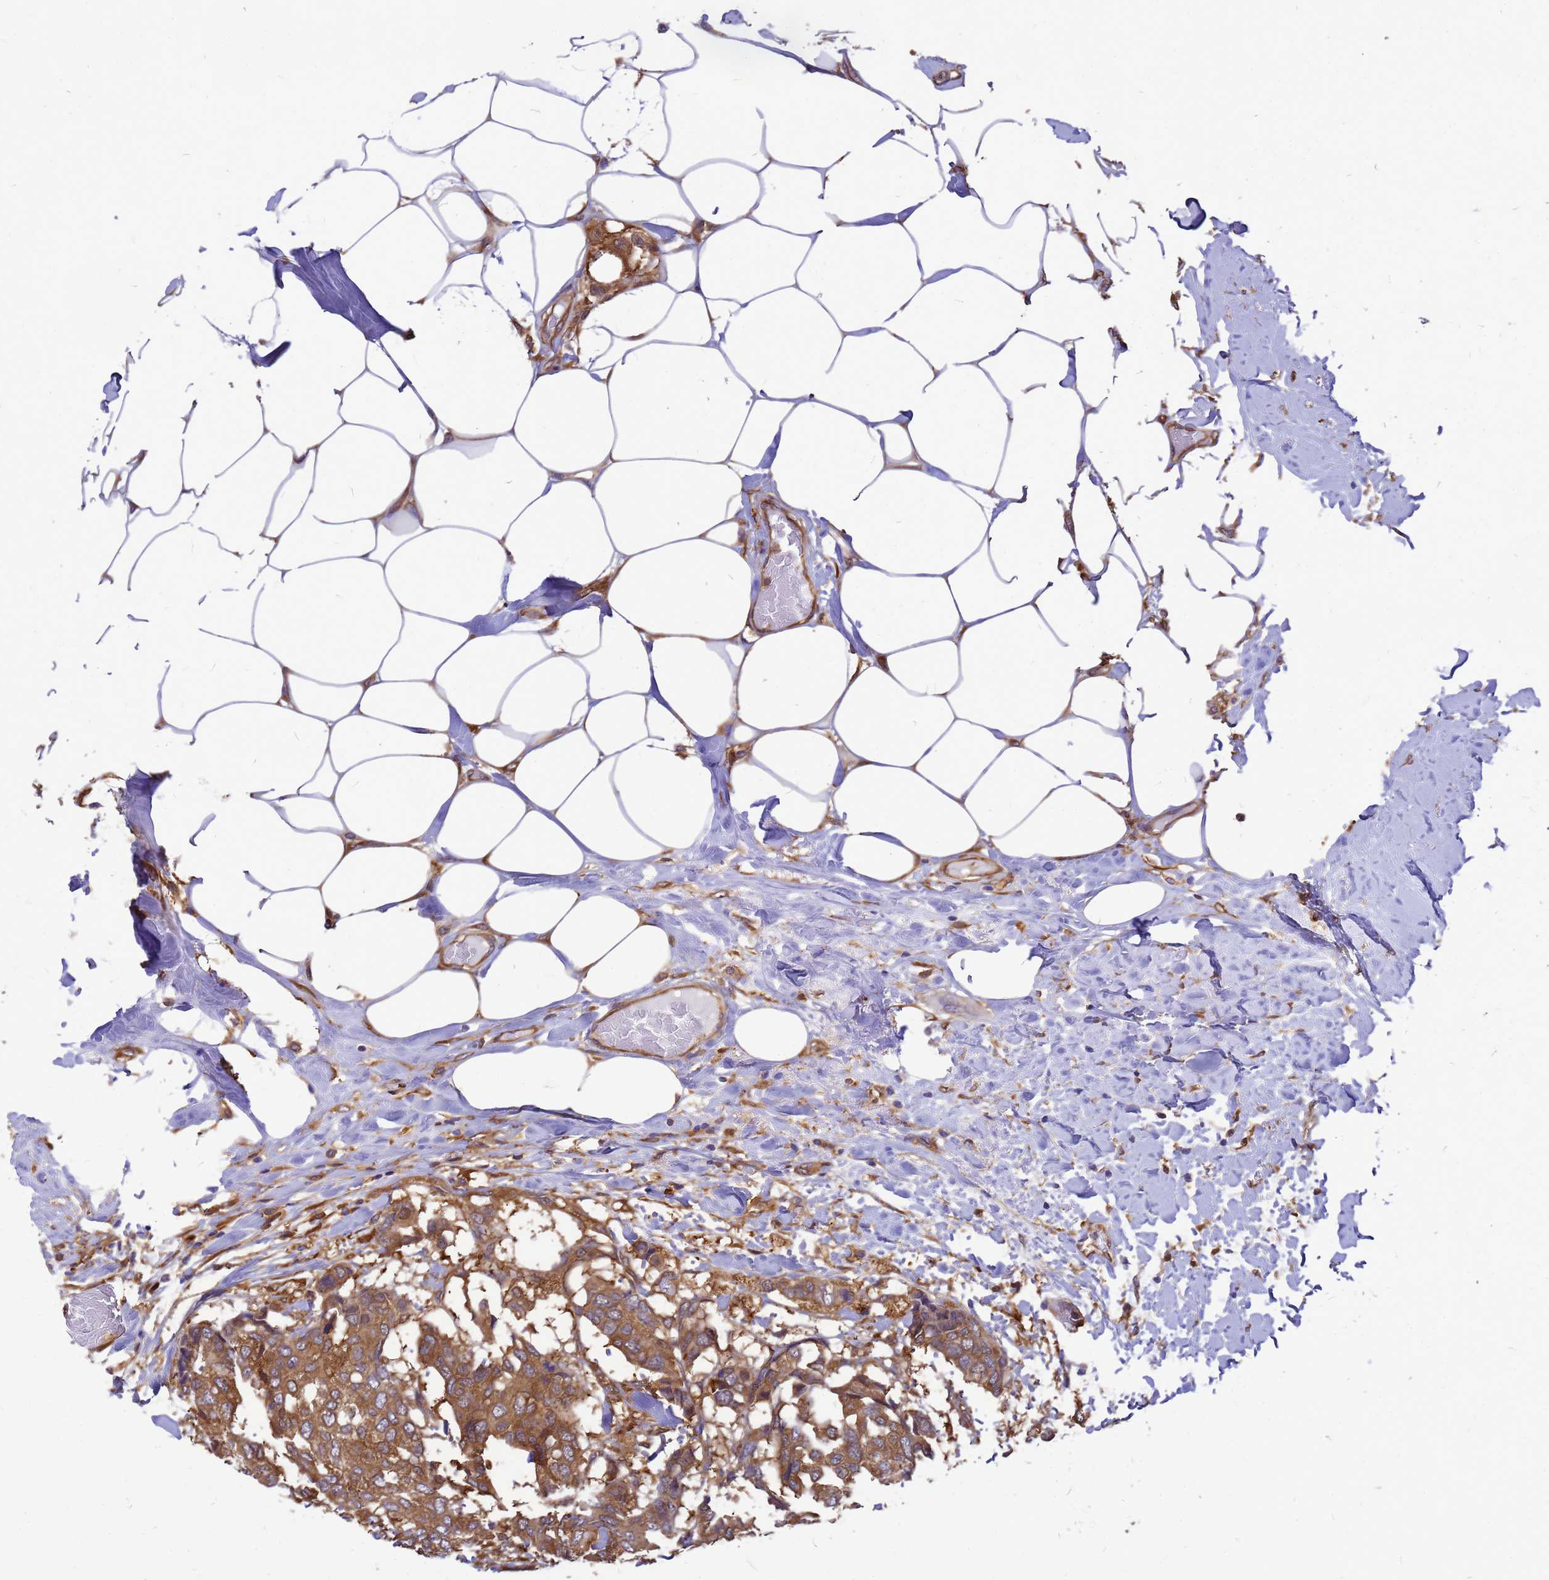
{"staining": {"intensity": "moderate", "quantity": ">75%", "location": "cytoplasmic/membranous"}, "tissue": "breast cancer", "cell_type": "Tumor cells", "image_type": "cancer", "snomed": [{"axis": "morphology", "description": "Duct carcinoma"}, {"axis": "topography", "description": "Breast"}], "caption": "Human breast intraductal carcinoma stained with a protein marker shows moderate staining in tumor cells.", "gene": "GID4", "patient": {"sex": "female", "age": 75}}